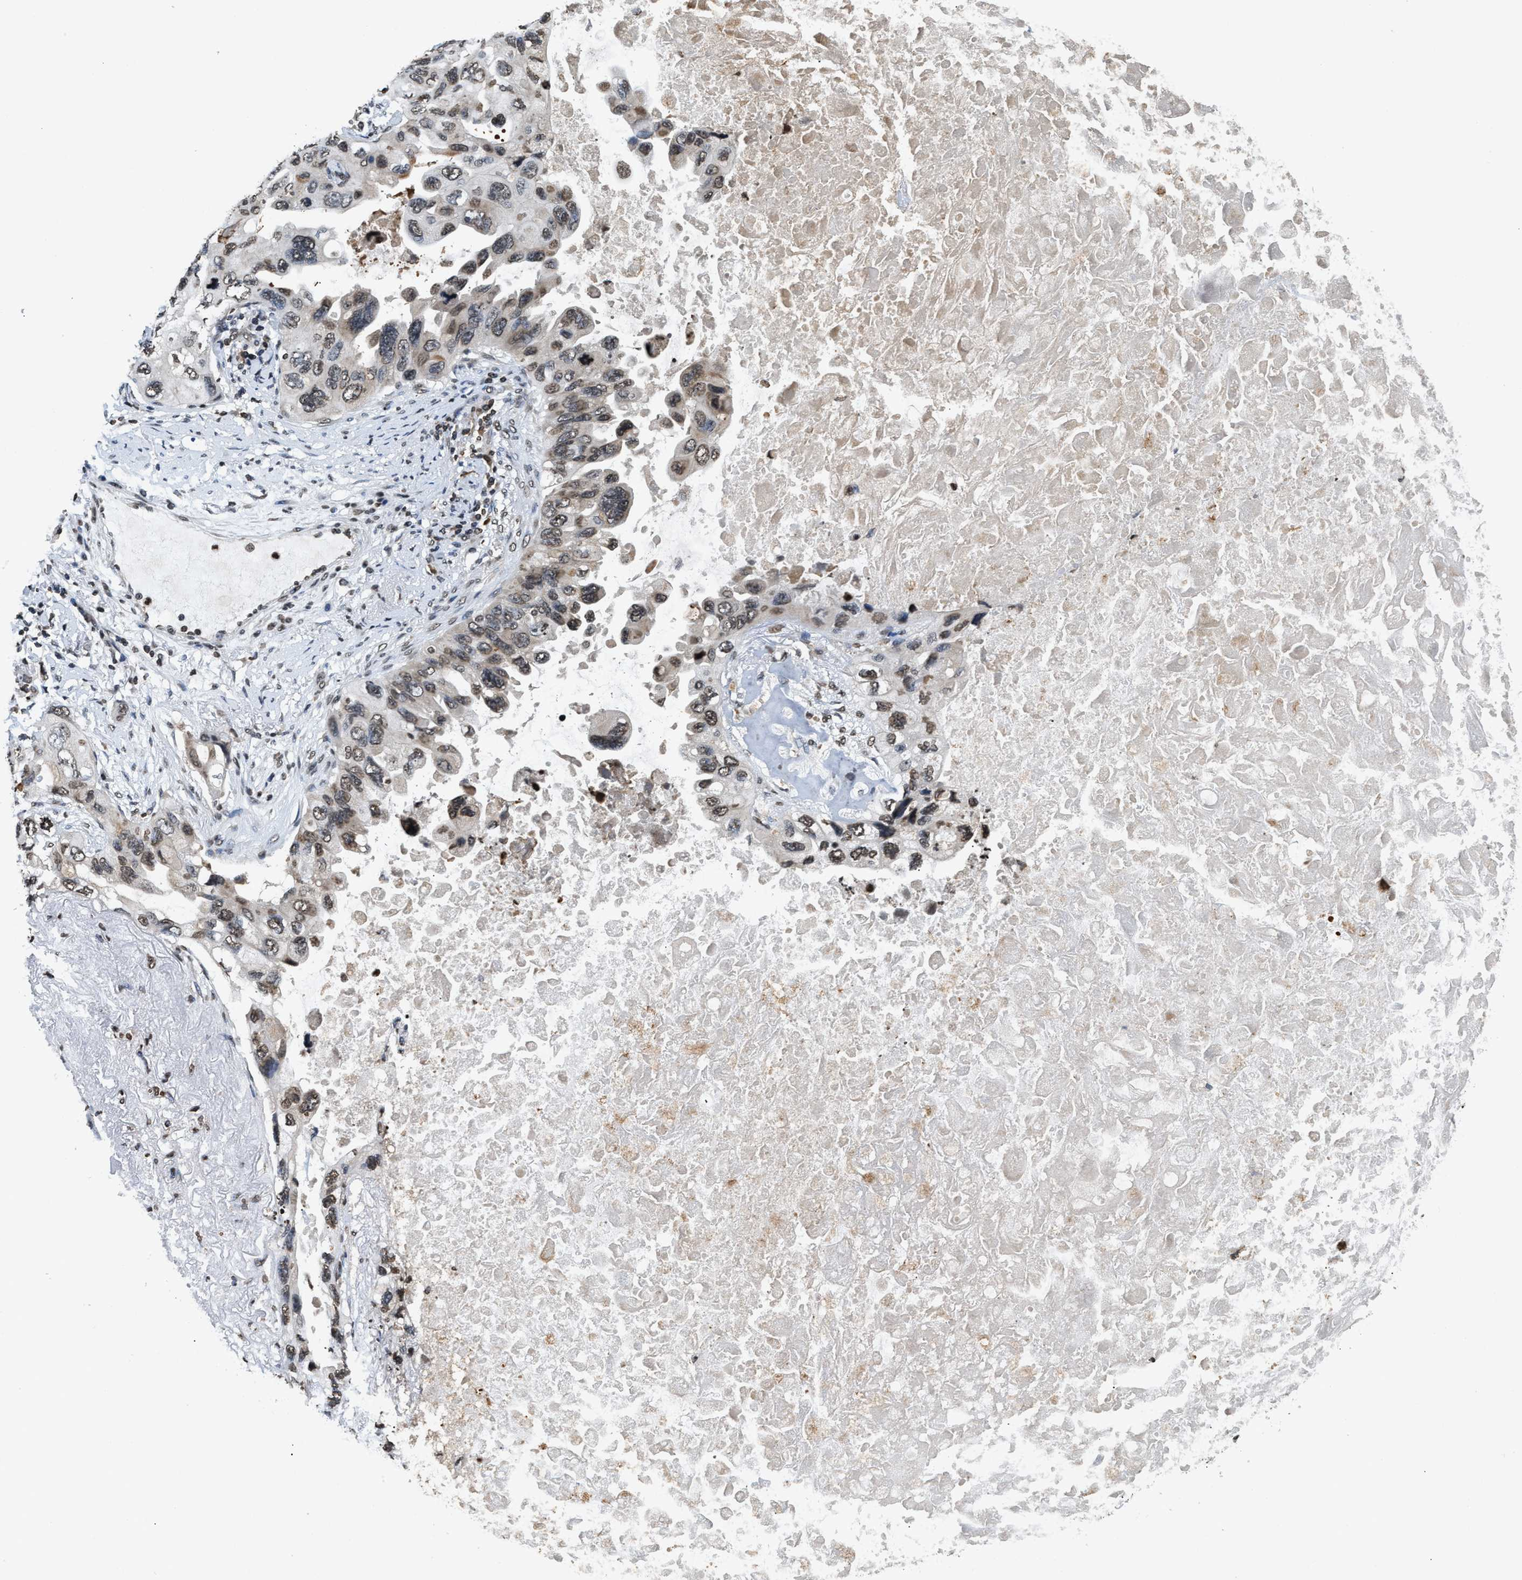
{"staining": {"intensity": "weak", "quantity": ">75%", "location": "nuclear"}, "tissue": "lung cancer", "cell_type": "Tumor cells", "image_type": "cancer", "snomed": [{"axis": "morphology", "description": "Squamous cell carcinoma, NOS"}, {"axis": "topography", "description": "Lung"}], "caption": "Protein staining by immunohistochemistry displays weak nuclear expression in about >75% of tumor cells in lung squamous cell carcinoma.", "gene": "DNASE1L3", "patient": {"sex": "female", "age": 73}}